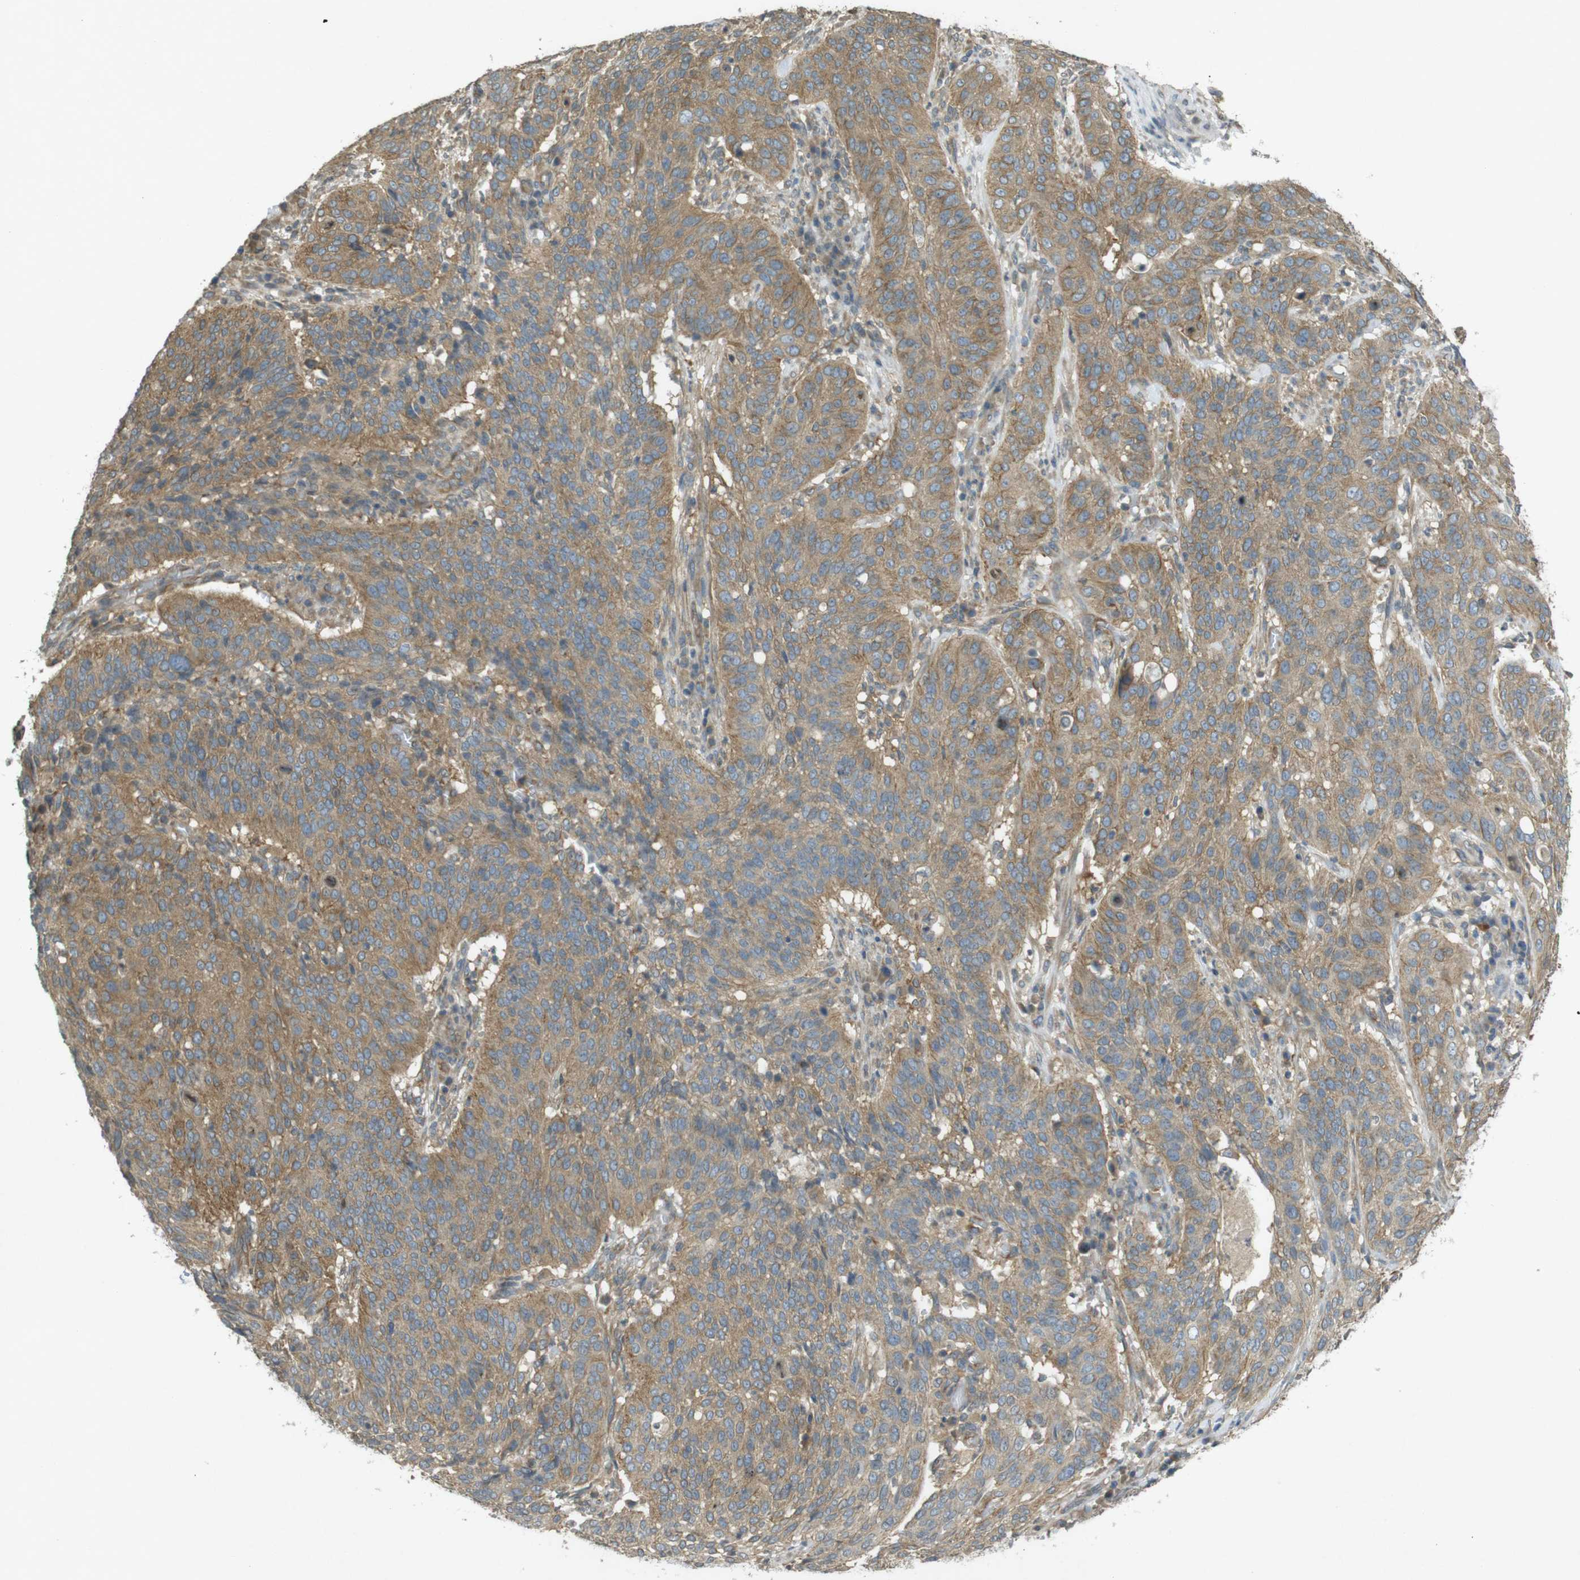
{"staining": {"intensity": "moderate", "quantity": ">75%", "location": "cytoplasmic/membranous"}, "tissue": "cervical cancer", "cell_type": "Tumor cells", "image_type": "cancer", "snomed": [{"axis": "morphology", "description": "Normal tissue, NOS"}, {"axis": "morphology", "description": "Squamous cell carcinoma, NOS"}, {"axis": "topography", "description": "Cervix"}], "caption": "This is a histology image of immunohistochemistry (IHC) staining of squamous cell carcinoma (cervical), which shows moderate expression in the cytoplasmic/membranous of tumor cells.", "gene": "KIF5B", "patient": {"sex": "female", "age": 39}}